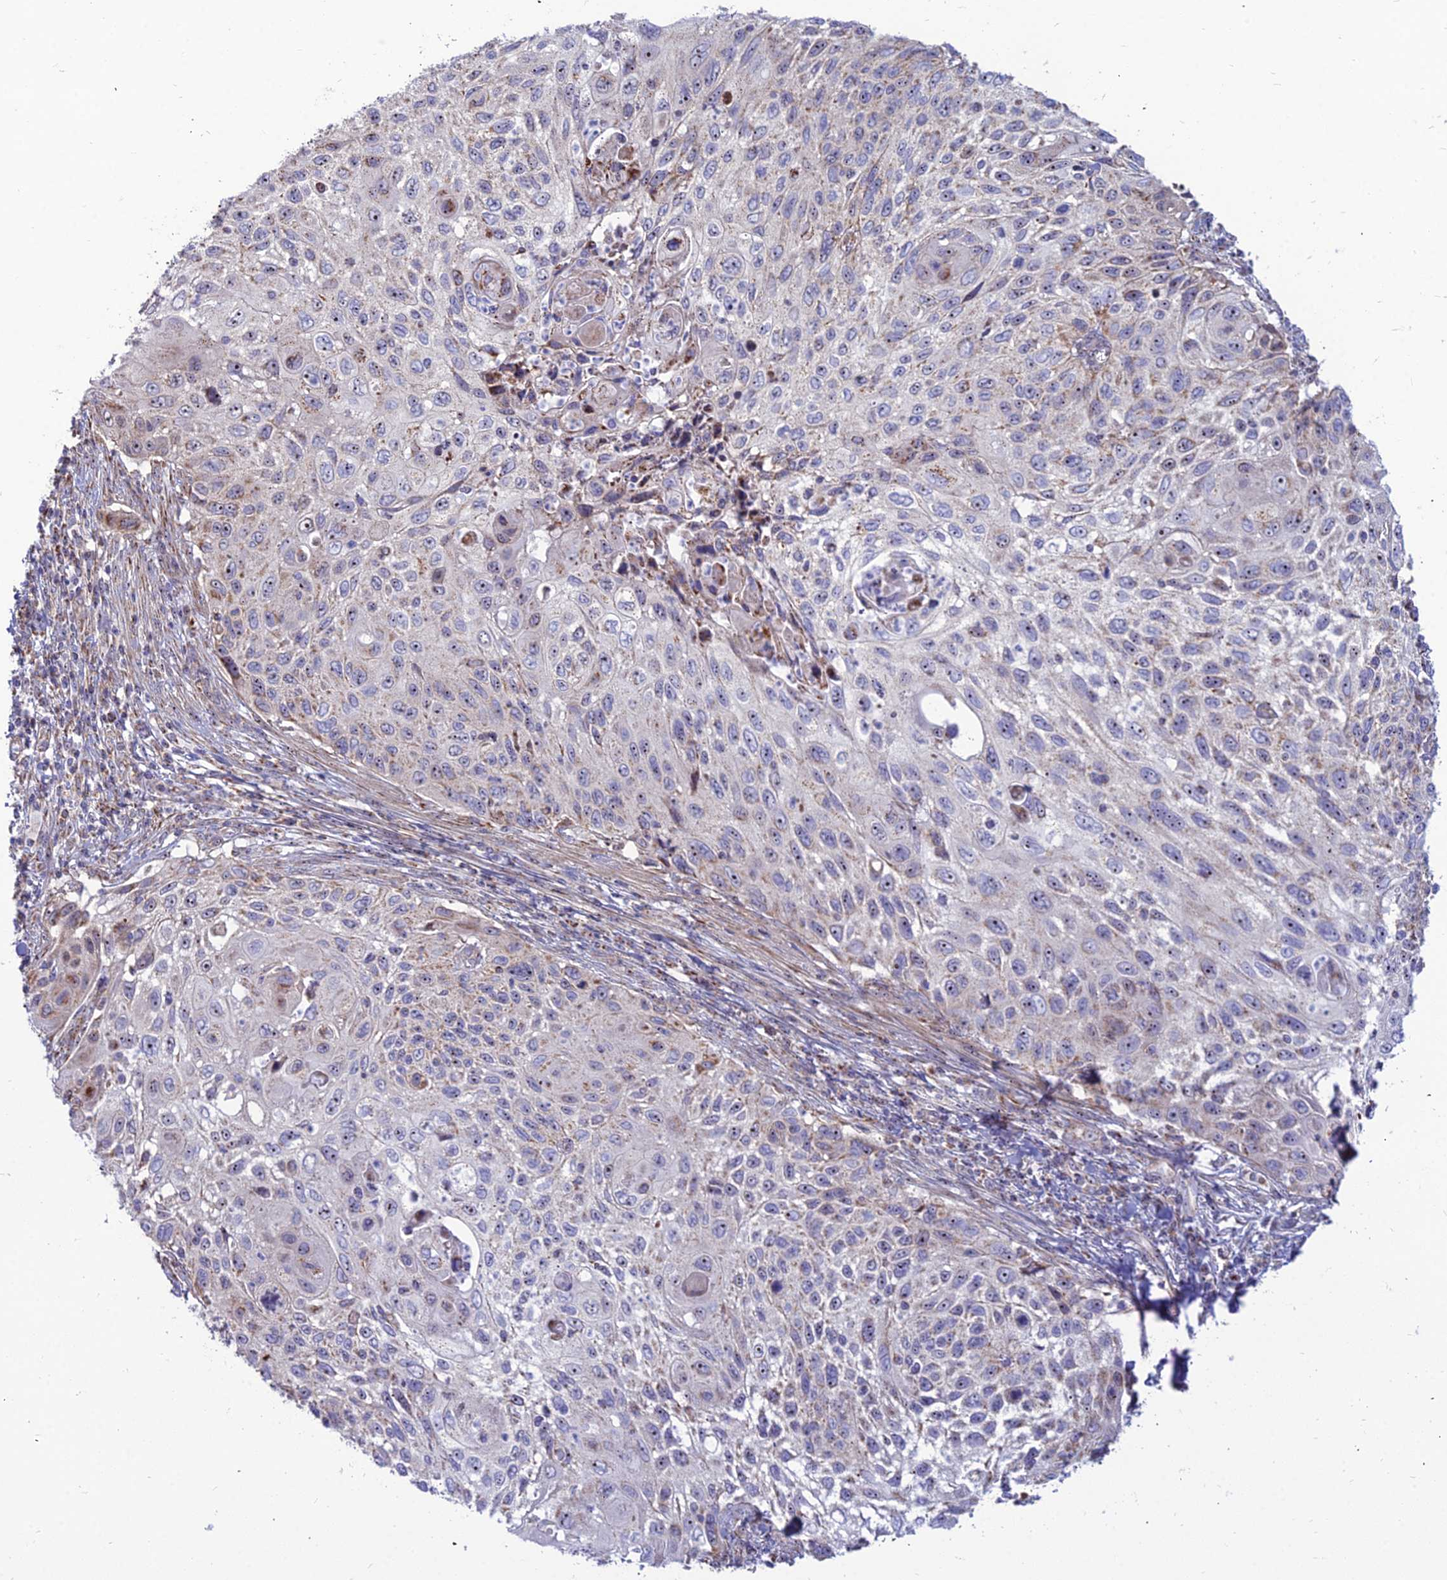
{"staining": {"intensity": "moderate", "quantity": "<25%", "location": "cytoplasmic/membranous"}, "tissue": "cervical cancer", "cell_type": "Tumor cells", "image_type": "cancer", "snomed": [{"axis": "morphology", "description": "Squamous cell carcinoma, NOS"}, {"axis": "topography", "description": "Cervix"}], "caption": "Cervical cancer tissue displays moderate cytoplasmic/membranous positivity in approximately <25% of tumor cells, visualized by immunohistochemistry.", "gene": "SLC35F4", "patient": {"sex": "female", "age": 70}}